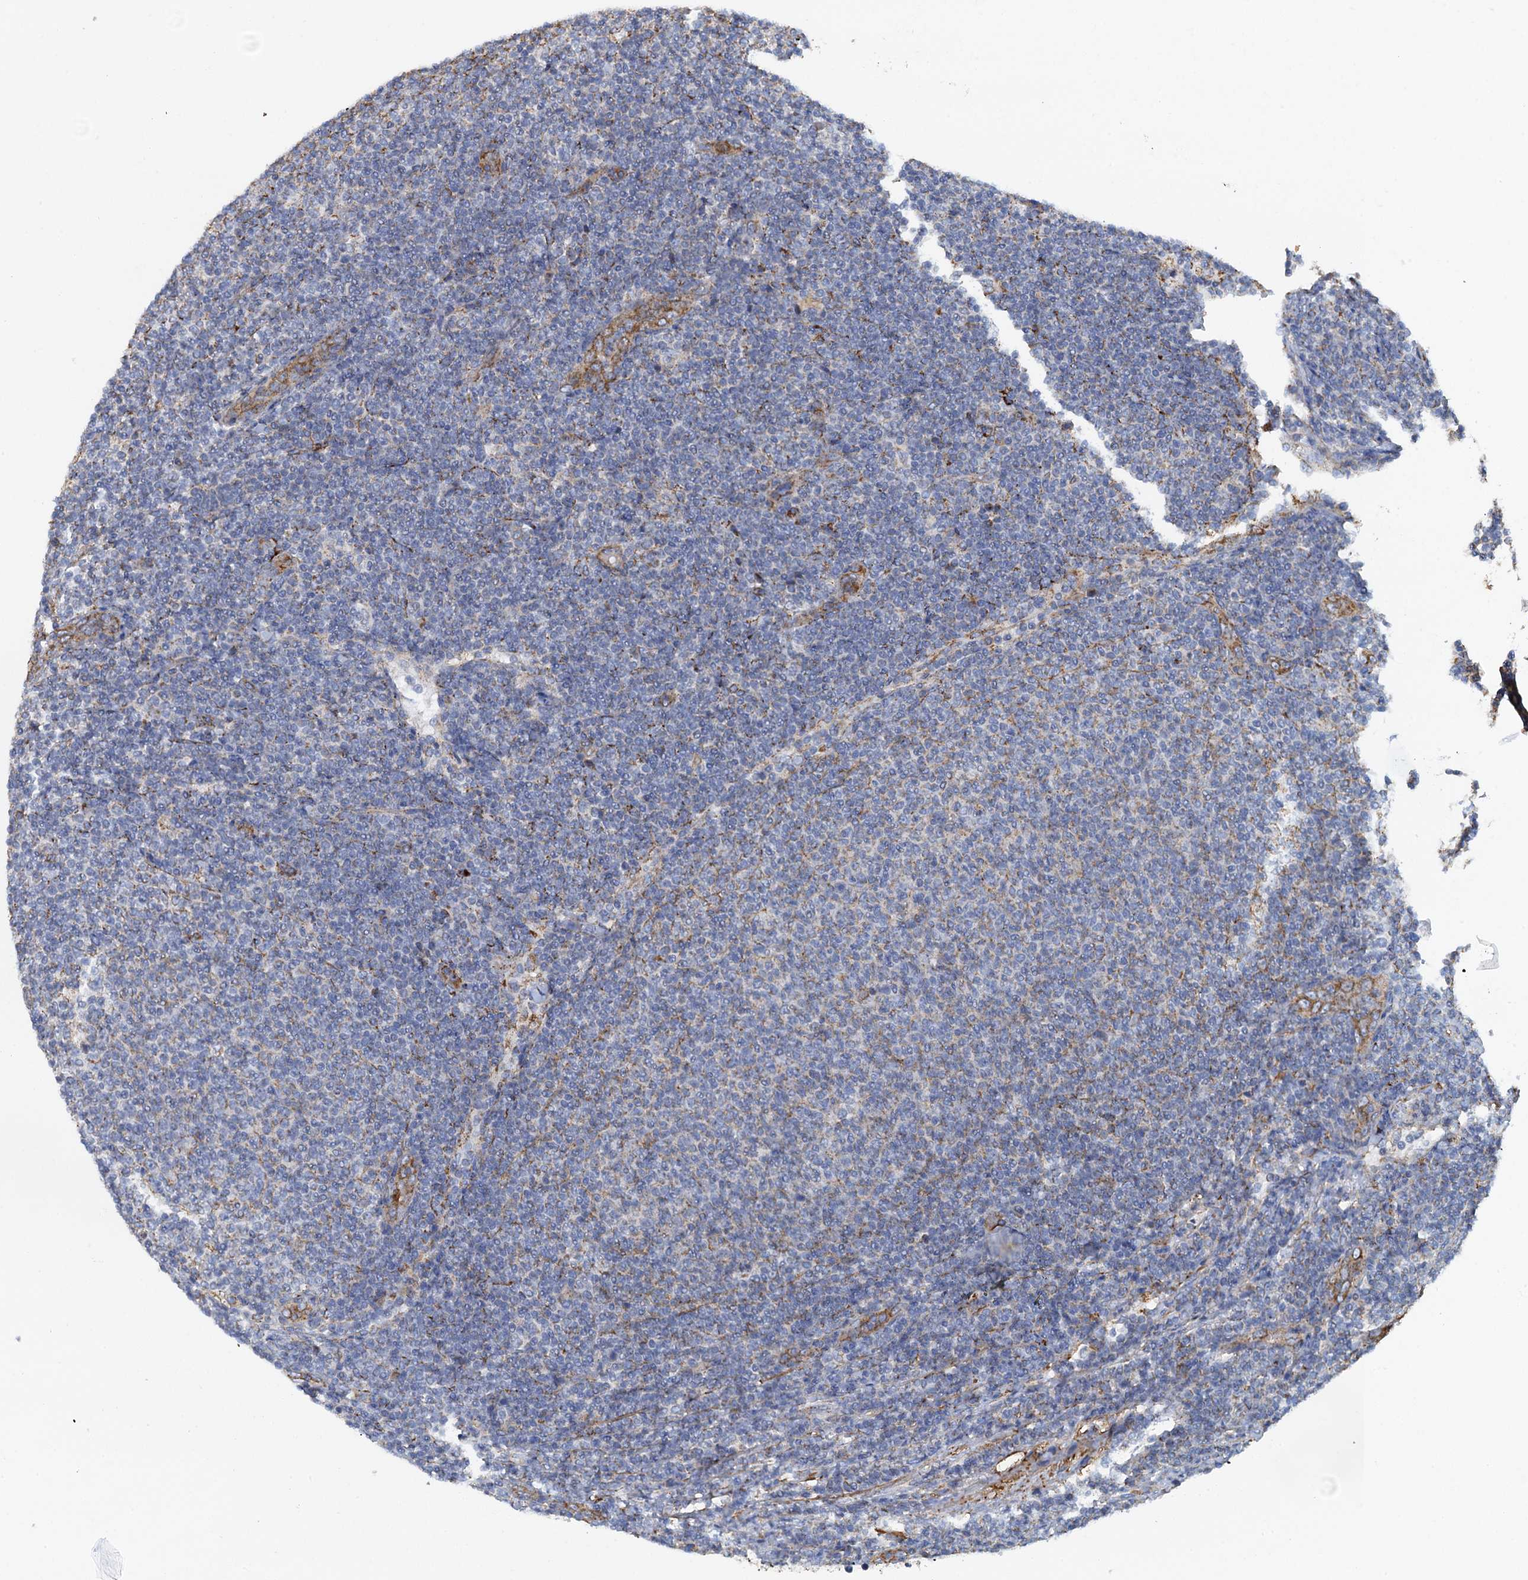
{"staining": {"intensity": "negative", "quantity": "none", "location": "none"}, "tissue": "lymphoma", "cell_type": "Tumor cells", "image_type": "cancer", "snomed": [{"axis": "morphology", "description": "Malignant lymphoma, non-Hodgkin's type, Low grade"}, {"axis": "topography", "description": "Lymph node"}], "caption": "Immunohistochemistry (IHC) micrograph of neoplastic tissue: human malignant lymphoma, non-Hodgkin's type (low-grade) stained with DAB (3,3'-diaminobenzidine) demonstrates no significant protein positivity in tumor cells.", "gene": "GCSH", "patient": {"sex": "male", "age": 66}}